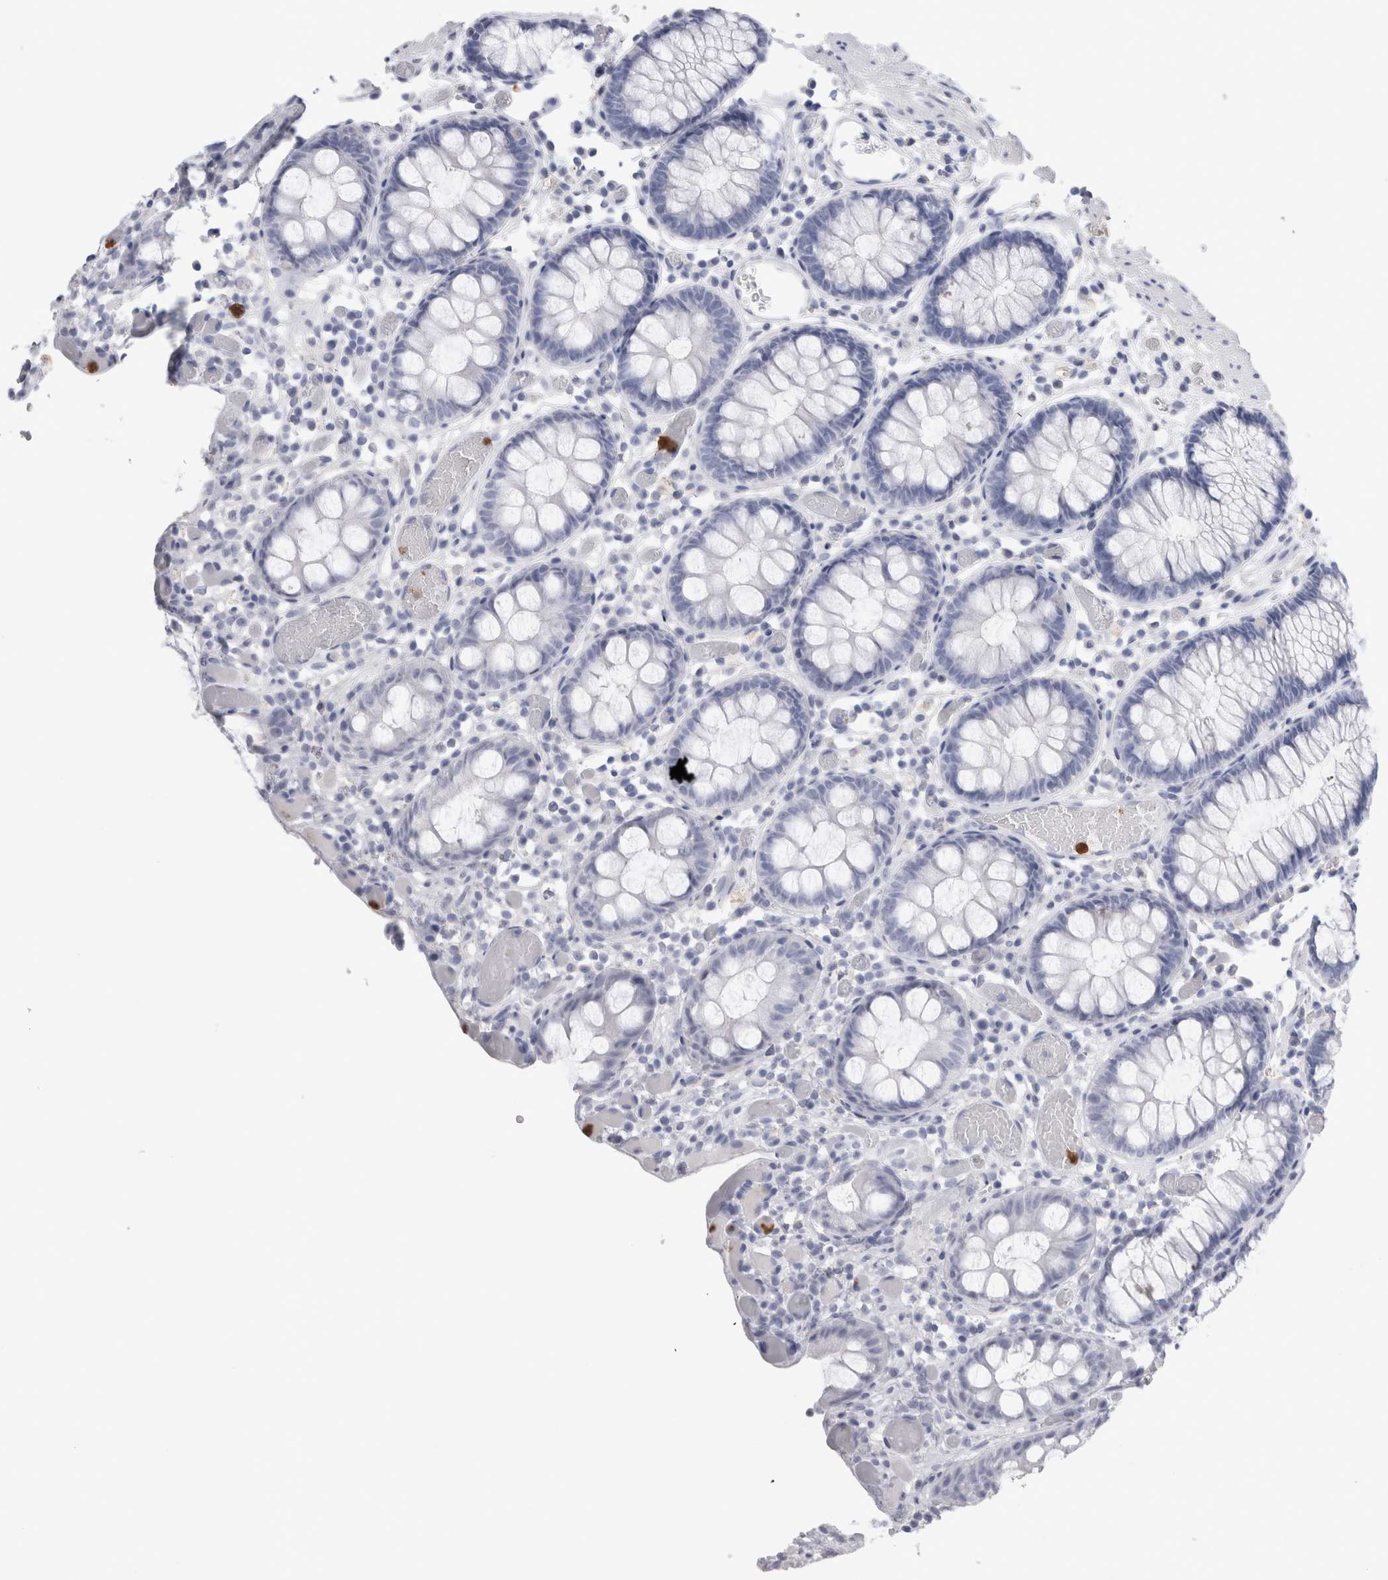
{"staining": {"intensity": "negative", "quantity": "none", "location": "none"}, "tissue": "colon", "cell_type": "Endothelial cells", "image_type": "normal", "snomed": [{"axis": "morphology", "description": "Normal tissue, NOS"}, {"axis": "topography", "description": "Colon"}], "caption": "DAB (3,3'-diaminobenzidine) immunohistochemical staining of benign colon demonstrates no significant expression in endothelial cells.", "gene": "S100A12", "patient": {"sex": "male", "age": 14}}